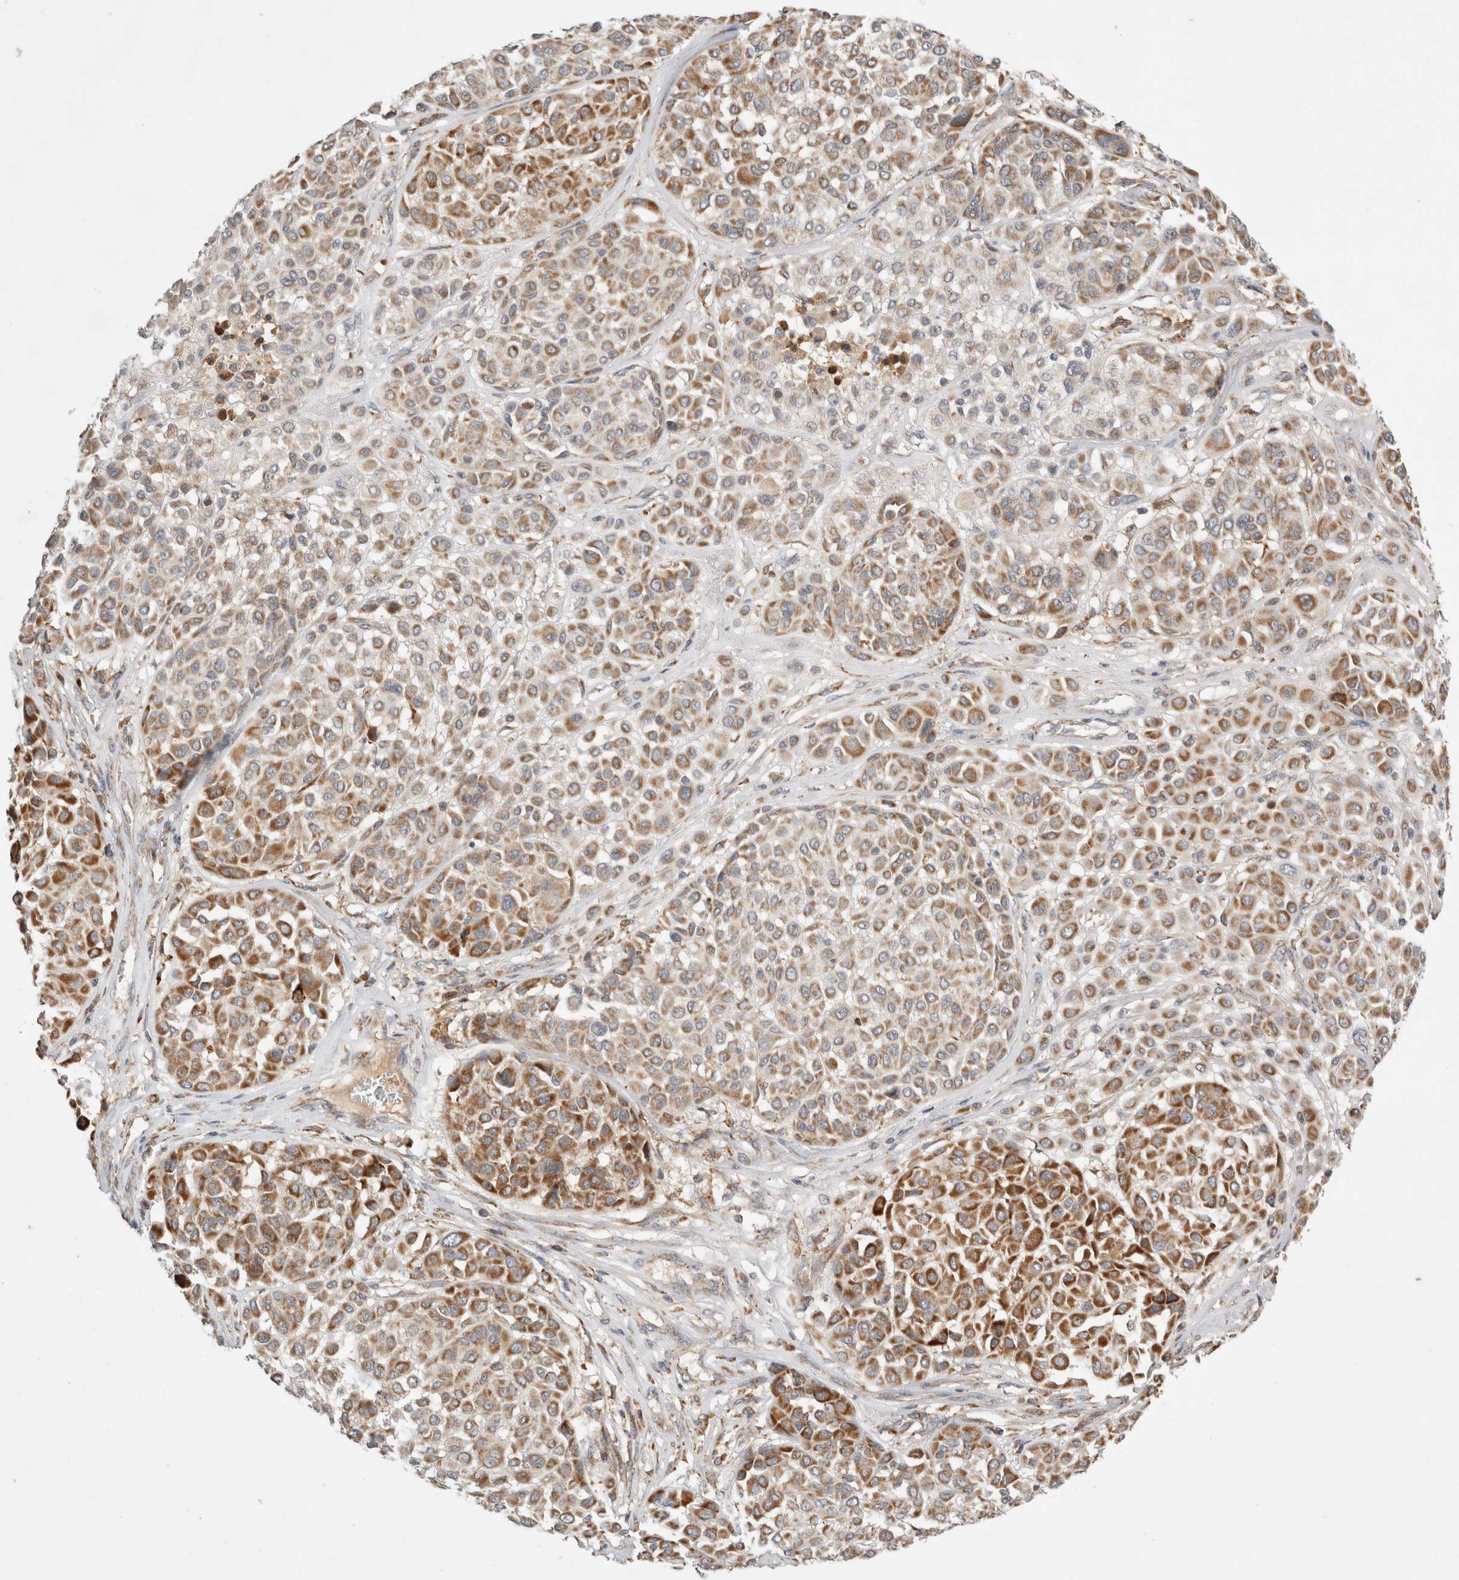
{"staining": {"intensity": "moderate", "quantity": ">75%", "location": "cytoplasmic/membranous"}, "tissue": "melanoma", "cell_type": "Tumor cells", "image_type": "cancer", "snomed": [{"axis": "morphology", "description": "Malignant melanoma, Metastatic site"}, {"axis": "topography", "description": "Soft tissue"}], "caption": "There is medium levels of moderate cytoplasmic/membranous staining in tumor cells of malignant melanoma (metastatic site), as demonstrated by immunohistochemical staining (brown color).", "gene": "HROB", "patient": {"sex": "male", "age": 41}}